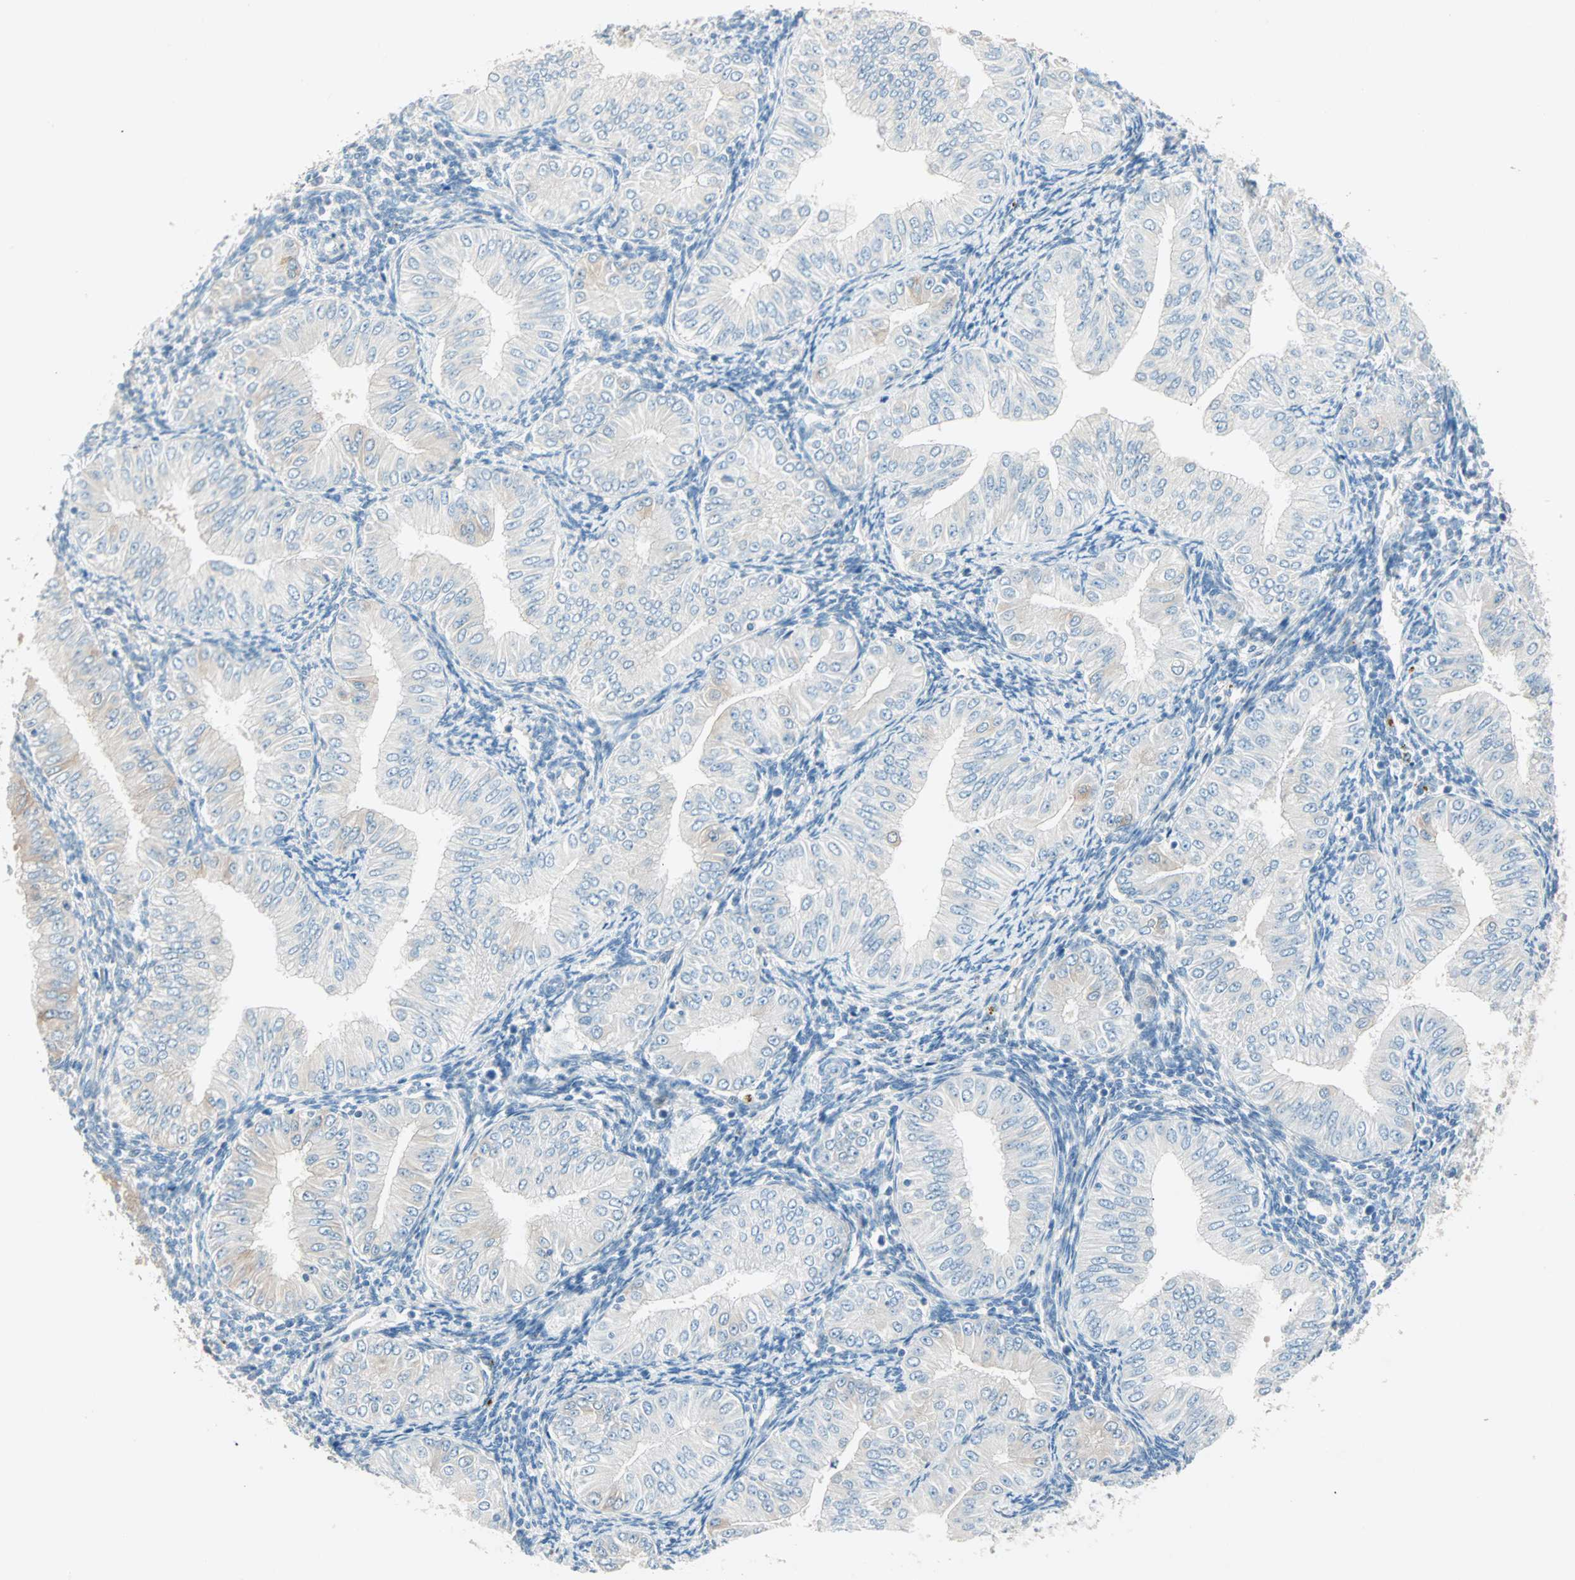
{"staining": {"intensity": "weak", "quantity": "<25%", "location": "cytoplasmic/membranous"}, "tissue": "endometrial cancer", "cell_type": "Tumor cells", "image_type": "cancer", "snomed": [{"axis": "morphology", "description": "Normal tissue, NOS"}, {"axis": "morphology", "description": "Adenocarcinoma, NOS"}, {"axis": "topography", "description": "Endometrium"}], "caption": "Image shows no significant protein staining in tumor cells of adenocarcinoma (endometrial).", "gene": "ATF6", "patient": {"sex": "female", "age": 53}}